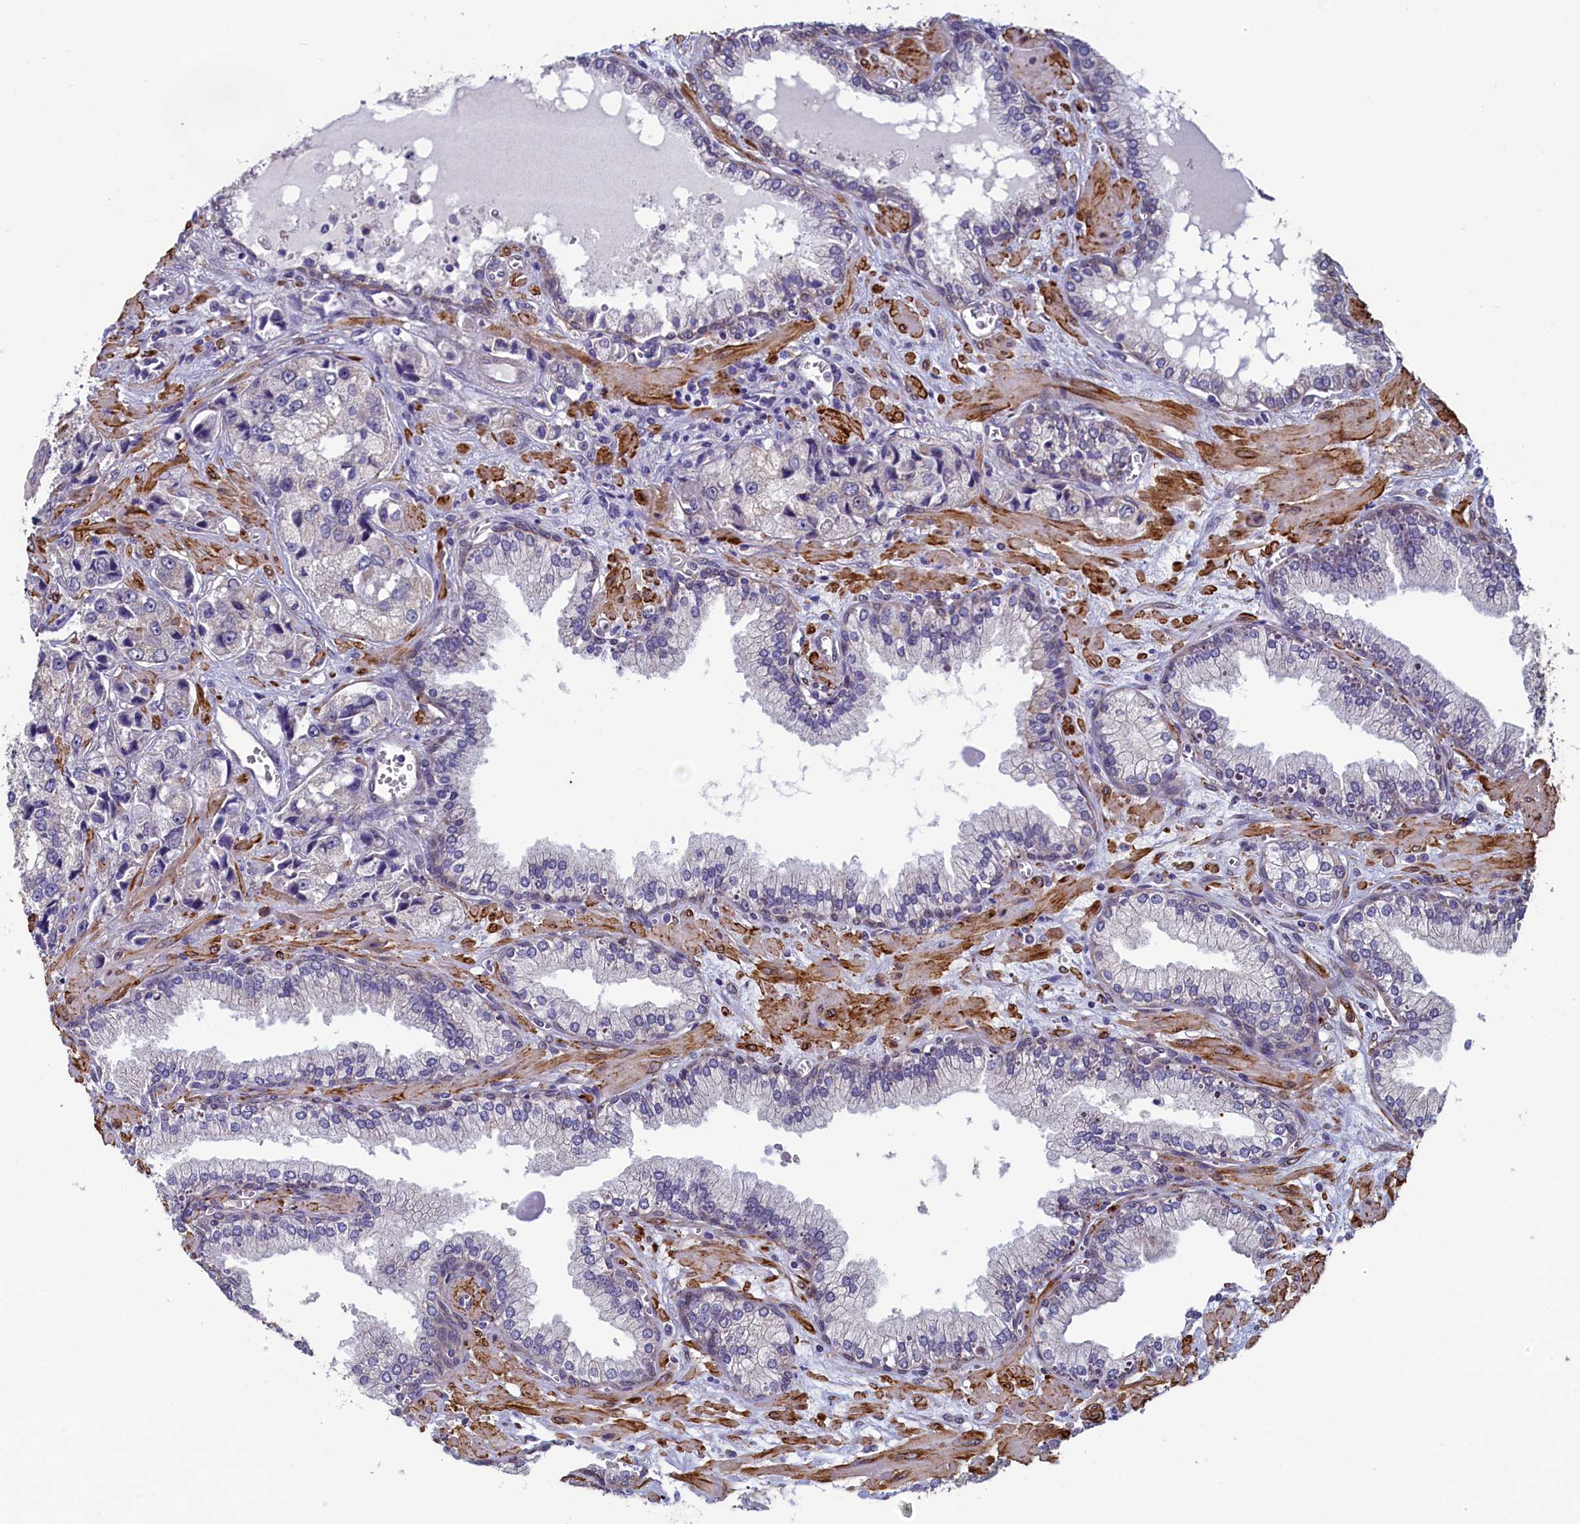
{"staining": {"intensity": "negative", "quantity": "none", "location": "none"}, "tissue": "prostate cancer", "cell_type": "Tumor cells", "image_type": "cancer", "snomed": [{"axis": "morphology", "description": "Adenocarcinoma, High grade"}, {"axis": "topography", "description": "Prostate"}], "caption": "Tumor cells show no significant protein expression in prostate adenocarcinoma (high-grade).", "gene": "SPATA2L", "patient": {"sex": "male", "age": 74}}